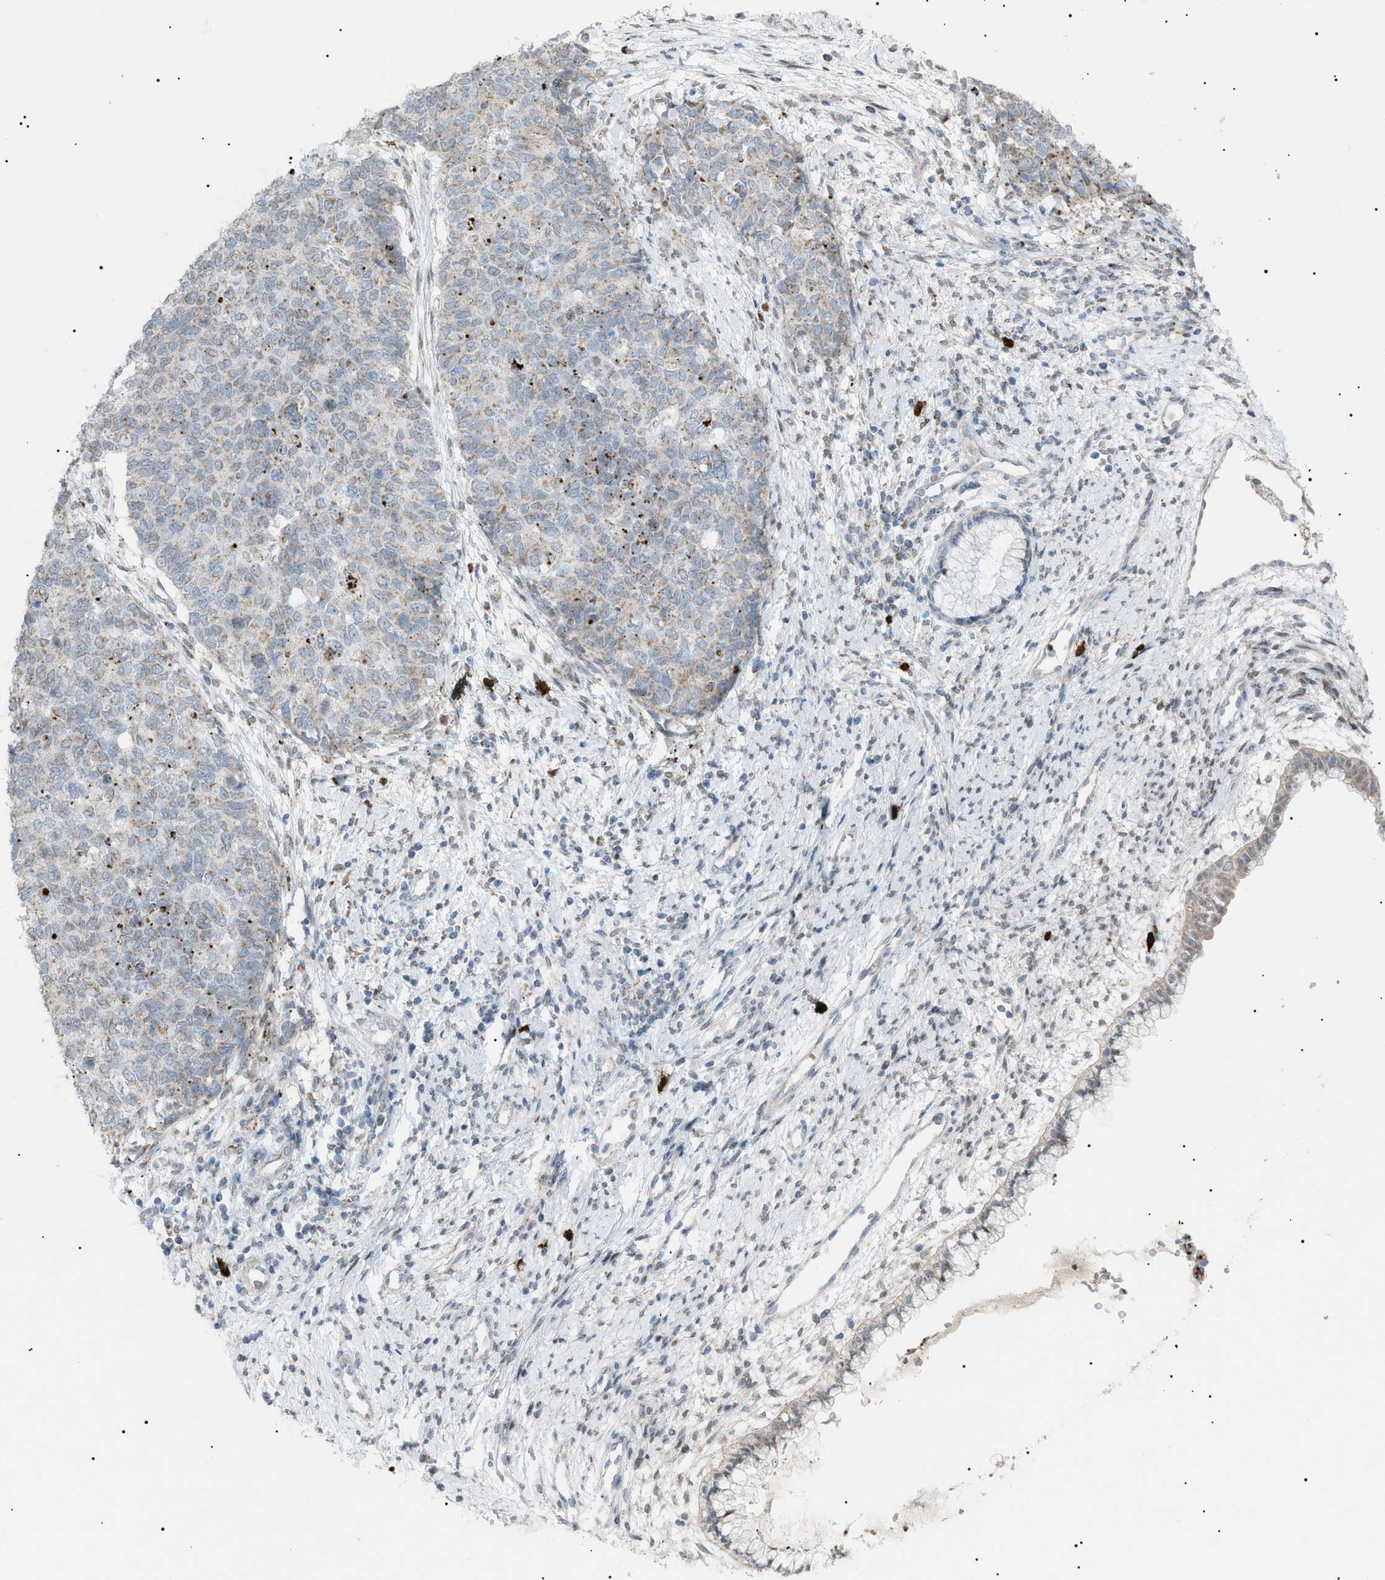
{"staining": {"intensity": "weak", "quantity": "<25%", "location": "cytoplasmic/membranous"}, "tissue": "cervical cancer", "cell_type": "Tumor cells", "image_type": "cancer", "snomed": [{"axis": "morphology", "description": "Squamous cell carcinoma, NOS"}, {"axis": "topography", "description": "Cervix"}], "caption": "There is no significant expression in tumor cells of squamous cell carcinoma (cervical). (DAB immunohistochemistry (IHC), high magnification).", "gene": "ZNF516", "patient": {"sex": "female", "age": 63}}